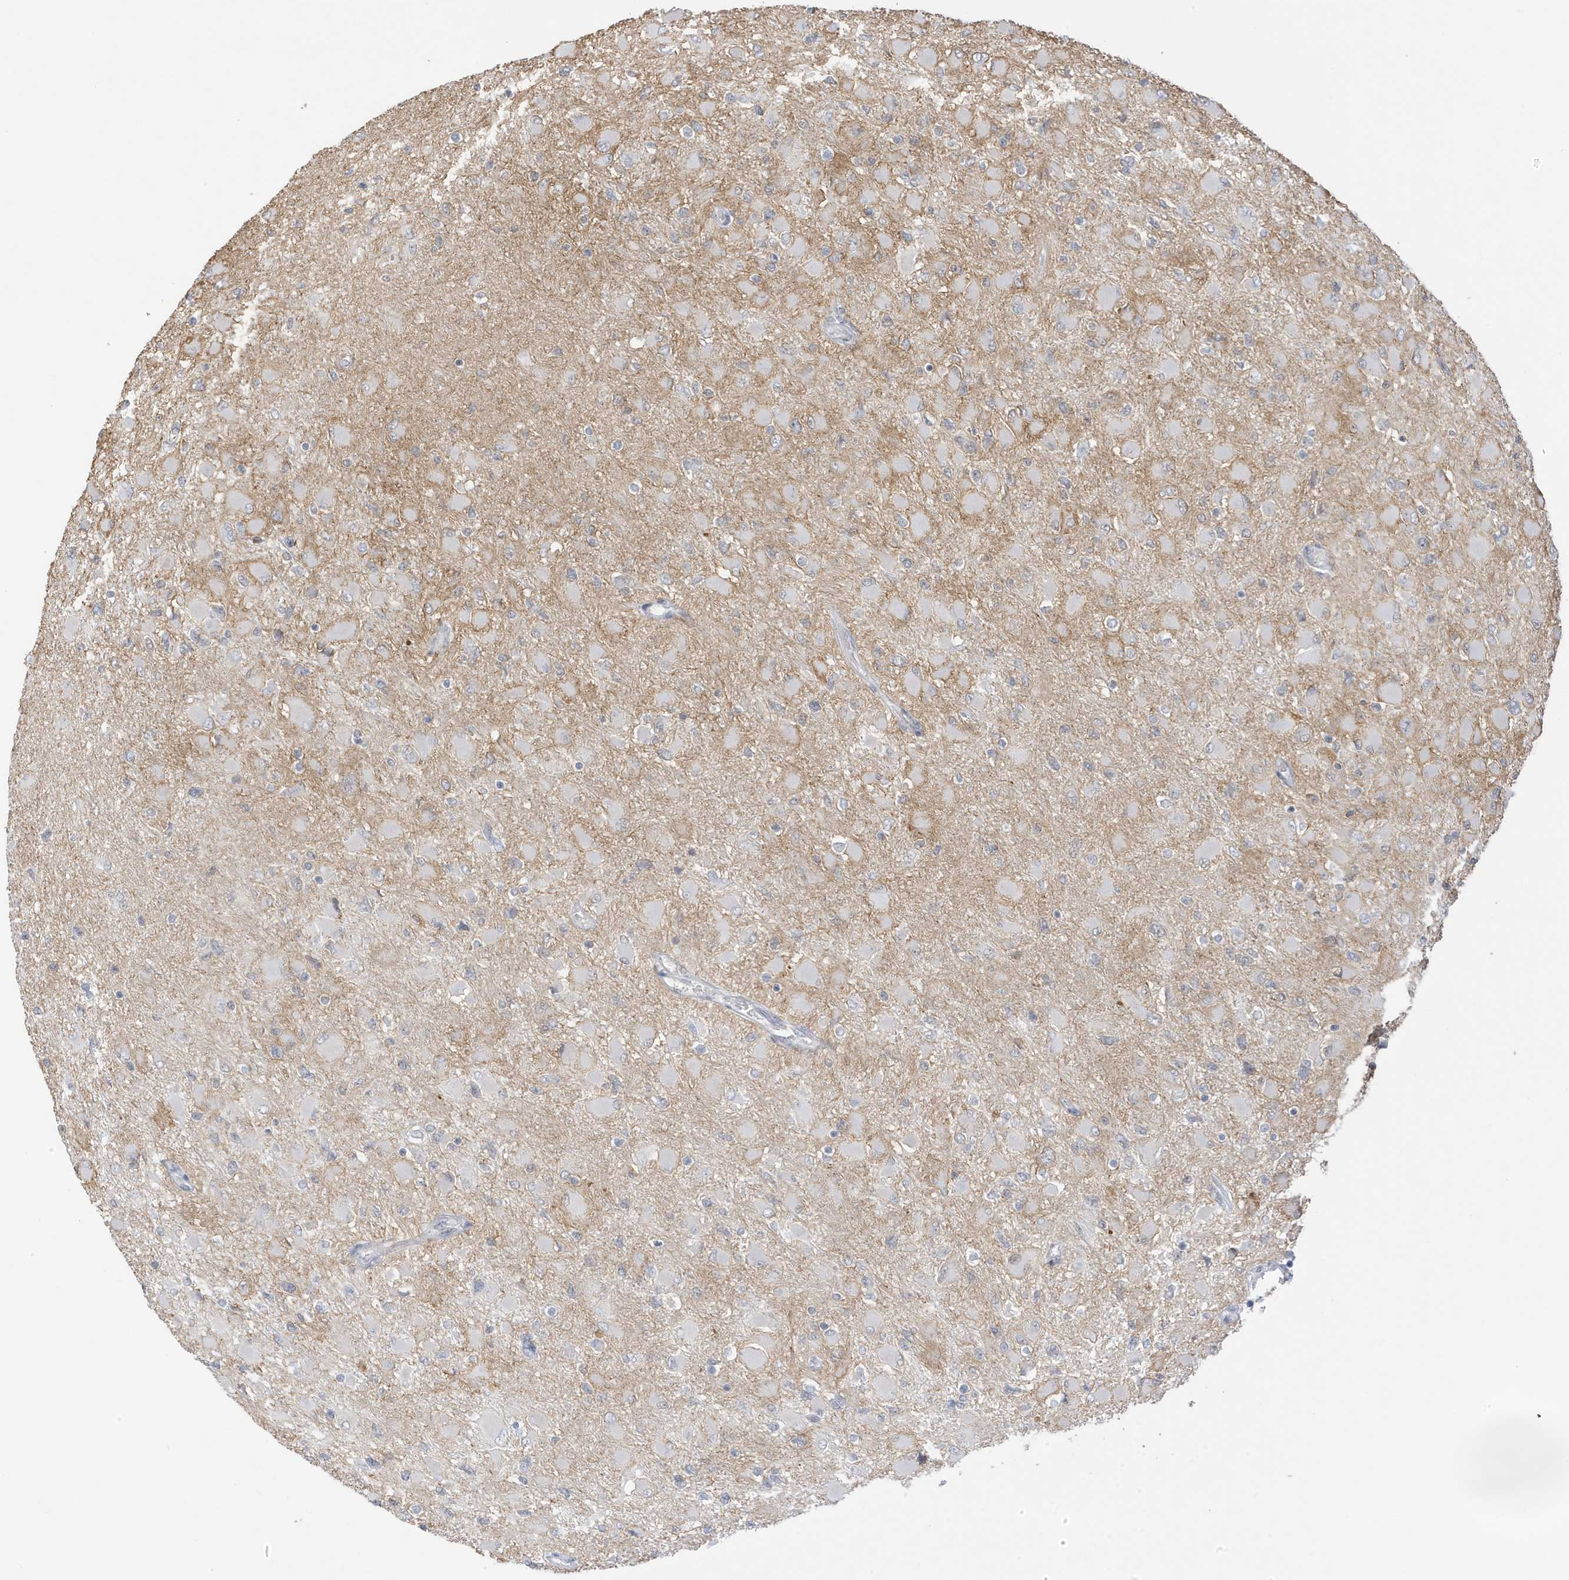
{"staining": {"intensity": "negative", "quantity": "none", "location": "none"}, "tissue": "glioma", "cell_type": "Tumor cells", "image_type": "cancer", "snomed": [{"axis": "morphology", "description": "Glioma, malignant, High grade"}, {"axis": "topography", "description": "Cerebral cortex"}], "caption": "Tumor cells are negative for protein expression in human malignant glioma (high-grade).", "gene": "MSL3", "patient": {"sex": "female", "age": 36}}